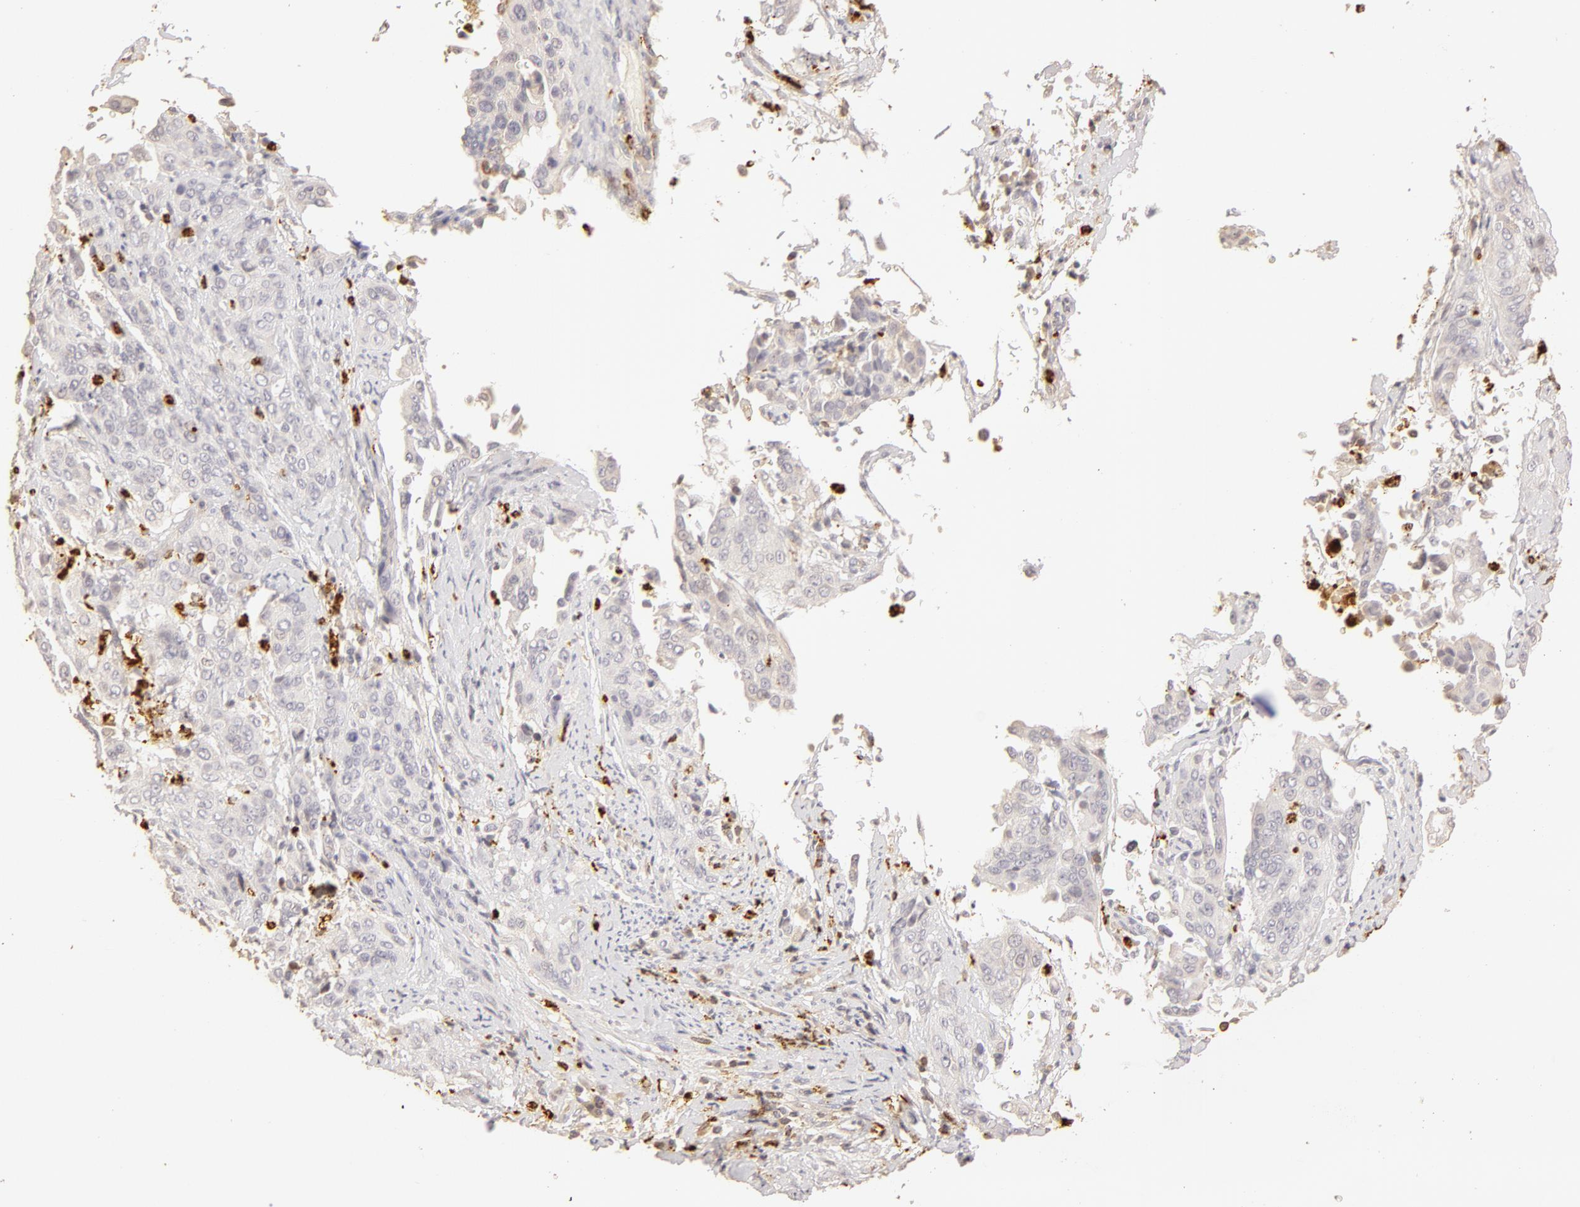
{"staining": {"intensity": "negative", "quantity": "none", "location": "none"}, "tissue": "cervical cancer", "cell_type": "Tumor cells", "image_type": "cancer", "snomed": [{"axis": "morphology", "description": "Squamous cell carcinoma, NOS"}, {"axis": "topography", "description": "Cervix"}], "caption": "DAB (3,3'-diaminobenzidine) immunohistochemical staining of human cervical squamous cell carcinoma reveals no significant positivity in tumor cells.", "gene": "C1R", "patient": {"sex": "female", "age": 41}}